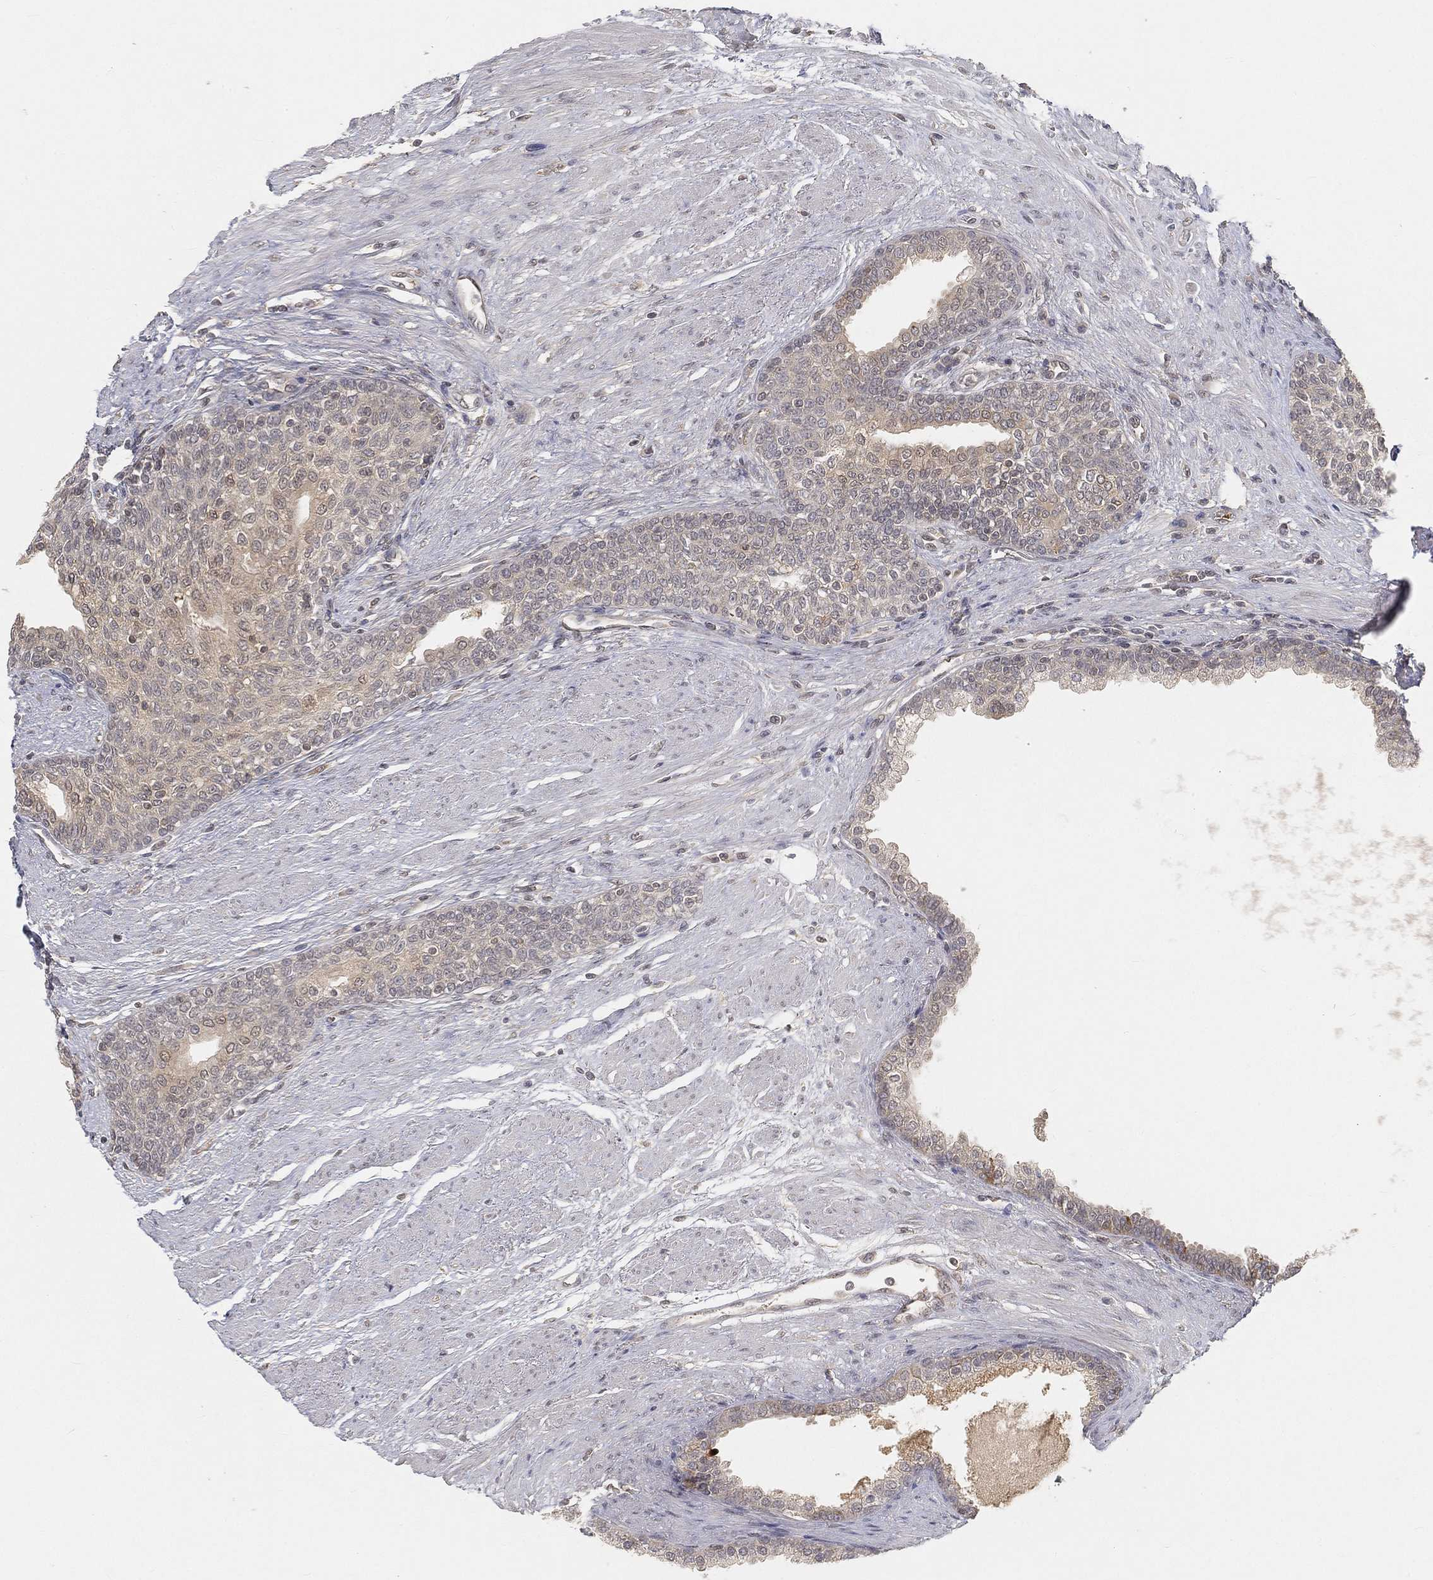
{"staining": {"intensity": "negative", "quantity": "none", "location": "none"}, "tissue": "prostate cancer", "cell_type": "Tumor cells", "image_type": "cancer", "snomed": [{"axis": "morphology", "description": "Adenocarcinoma, NOS"}, {"axis": "topography", "description": "Prostate and seminal vesicle, NOS"}, {"axis": "topography", "description": "Prostate"}], "caption": "A high-resolution image shows IHC staining of adenocarcinoma (prostate), which displays no significant expression in tumor cells.", "gene": "MAPK1", "patient": {"sex": "male", "age": 62}}